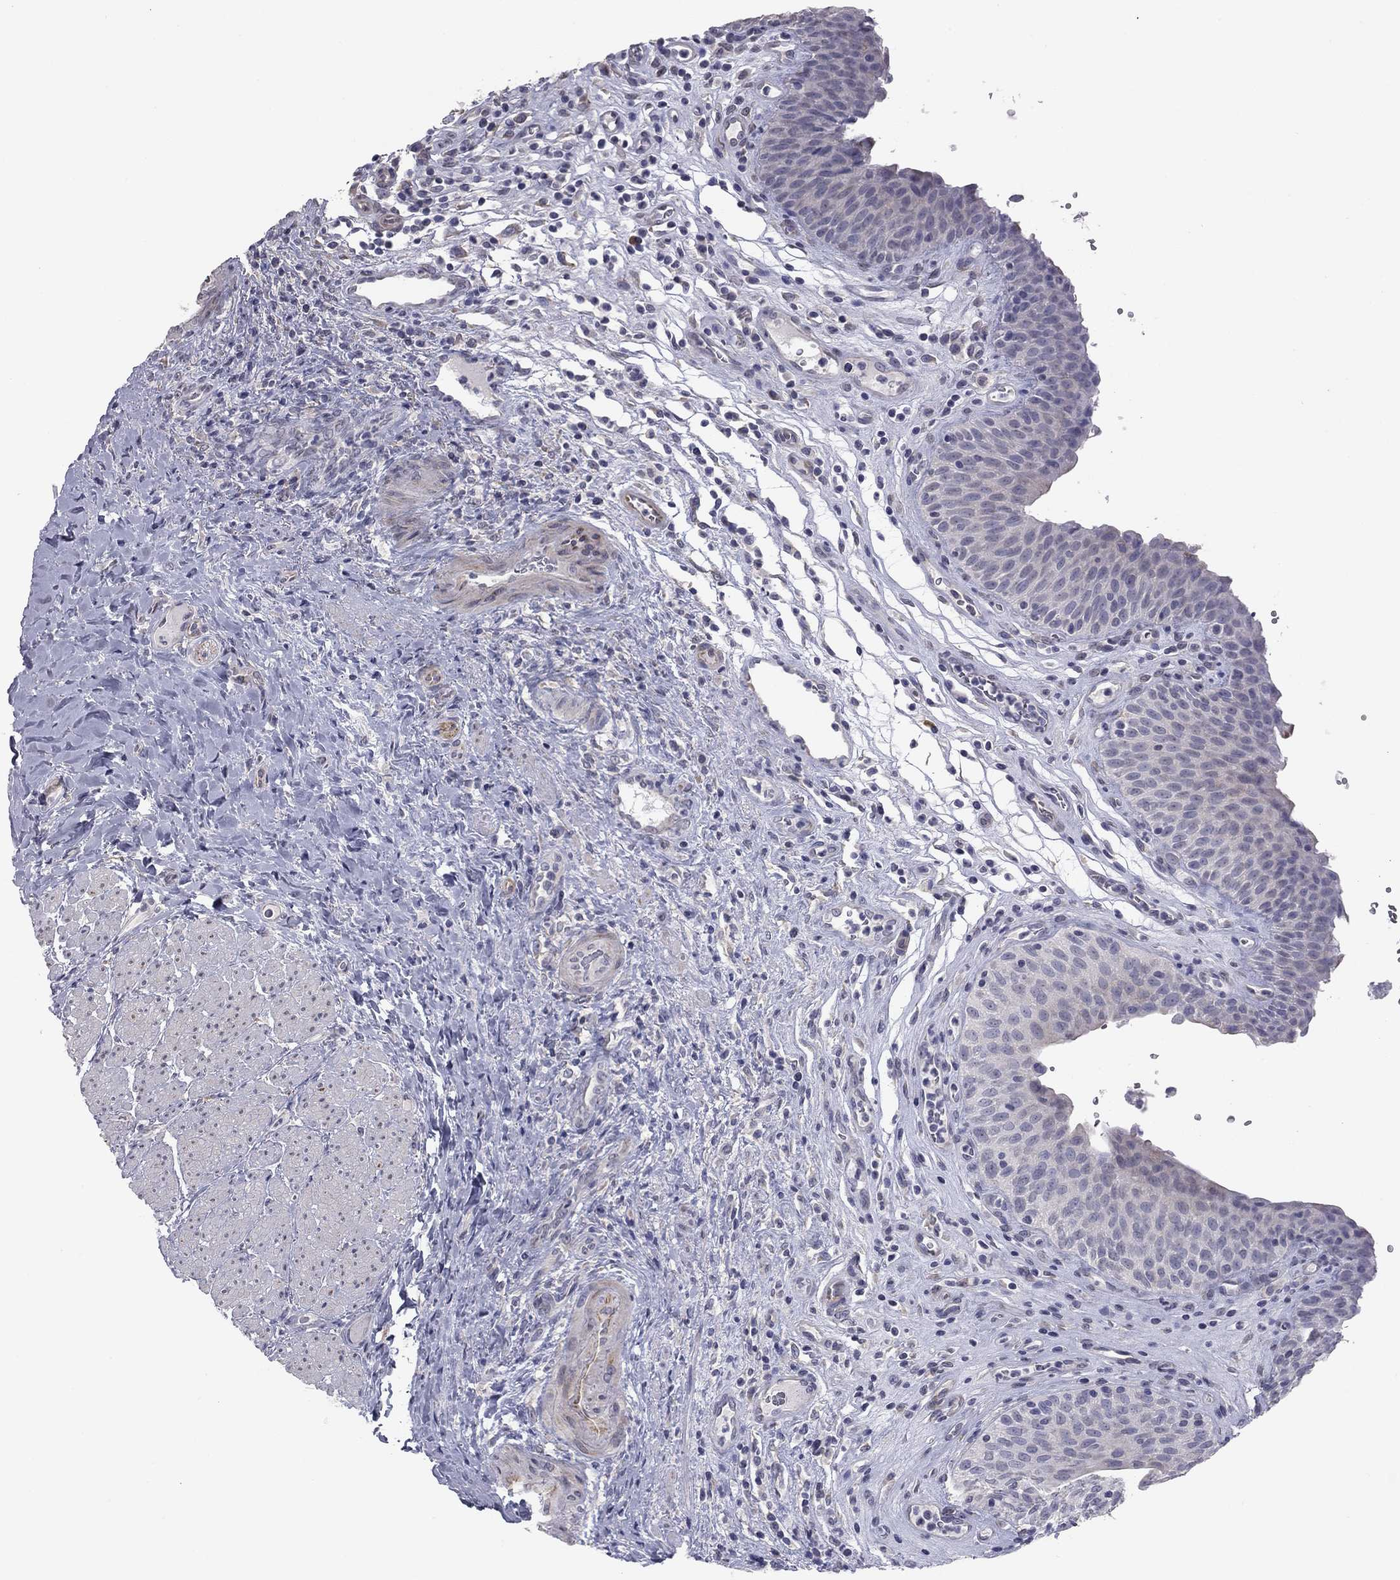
{"staining": {"intensity": "moderate", "quantity": "25%-75%", "location": "cytoplasmic/membranous"}, "tissue": "urinary bladder", "cell_type": "Urothelial cells", "image_type": "normal", "snomed": [{"axis": "morphology", "description": "Normal tissue, NOS"}, {"axis": "topography", "description": "Urinary bladder"}], "caption": "Protein staining of benign urinary bladder demonstrates moderate cytoplasmic/membranous expression in approximately 25%-75% of urothelial cells. Nuclei are stained in blue.", "gene": "PRRT2", "patient": {"sex": "male", "age": 66}}